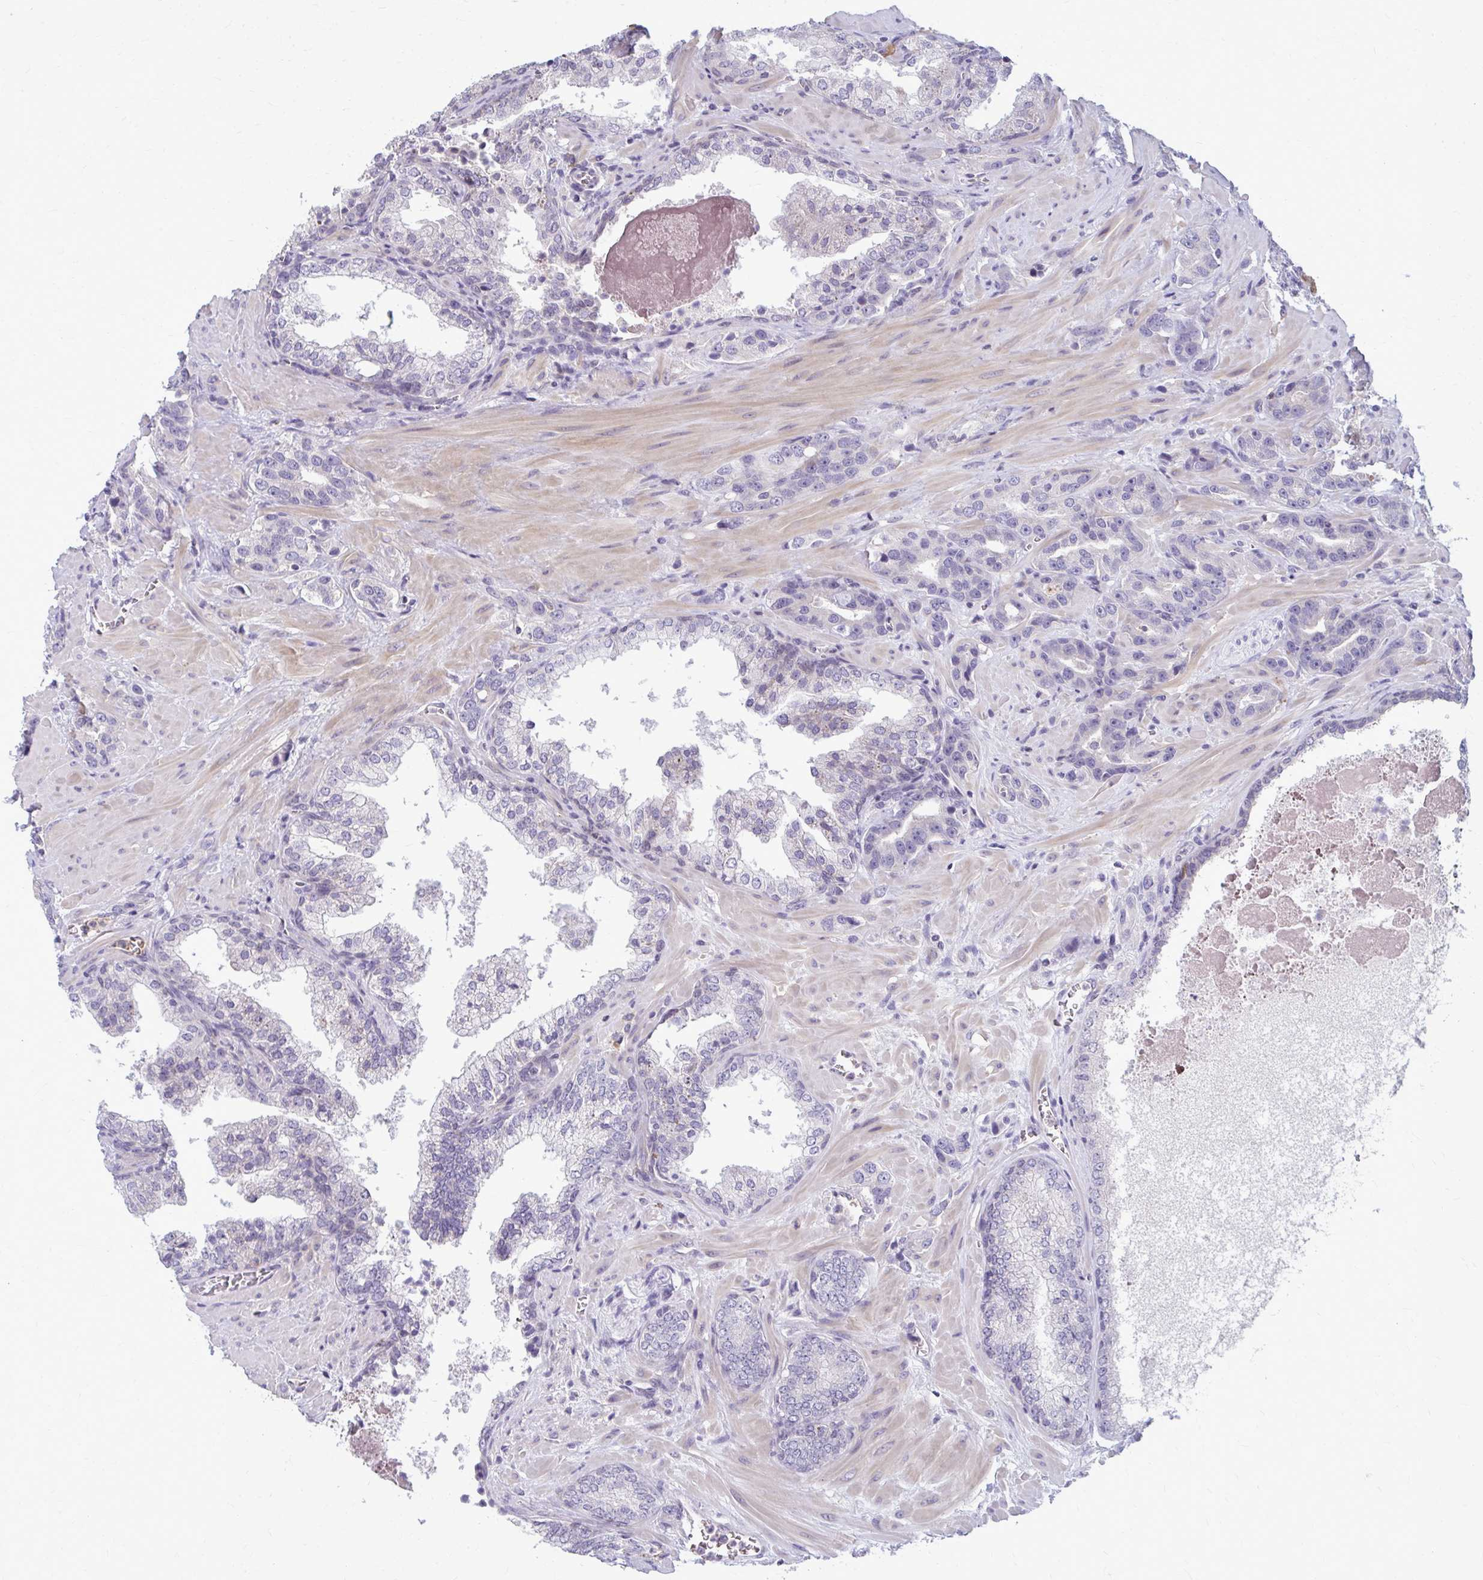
{"staining": {"intensity": "negative", "quantity": "none", "location": "none"}, "tissue": "prostate cancer", "cell_type": "Tumor cells", "image_type": "cancer", "snomed": [{"axis": "morphology", "description": "Adenocarcinoma, High grade"}, {"axis": "topography", "description": "Prostate"}], "caption": "DAB (3,3'-diaminobenzidine) immunohistochemical staining of prostate cancer (adenocarcinoma (high-grade)) exhibits no significant positivity in tumor cells.", "gene": "MCRIP2", "patient": {"sex": "male", "age": 65}}